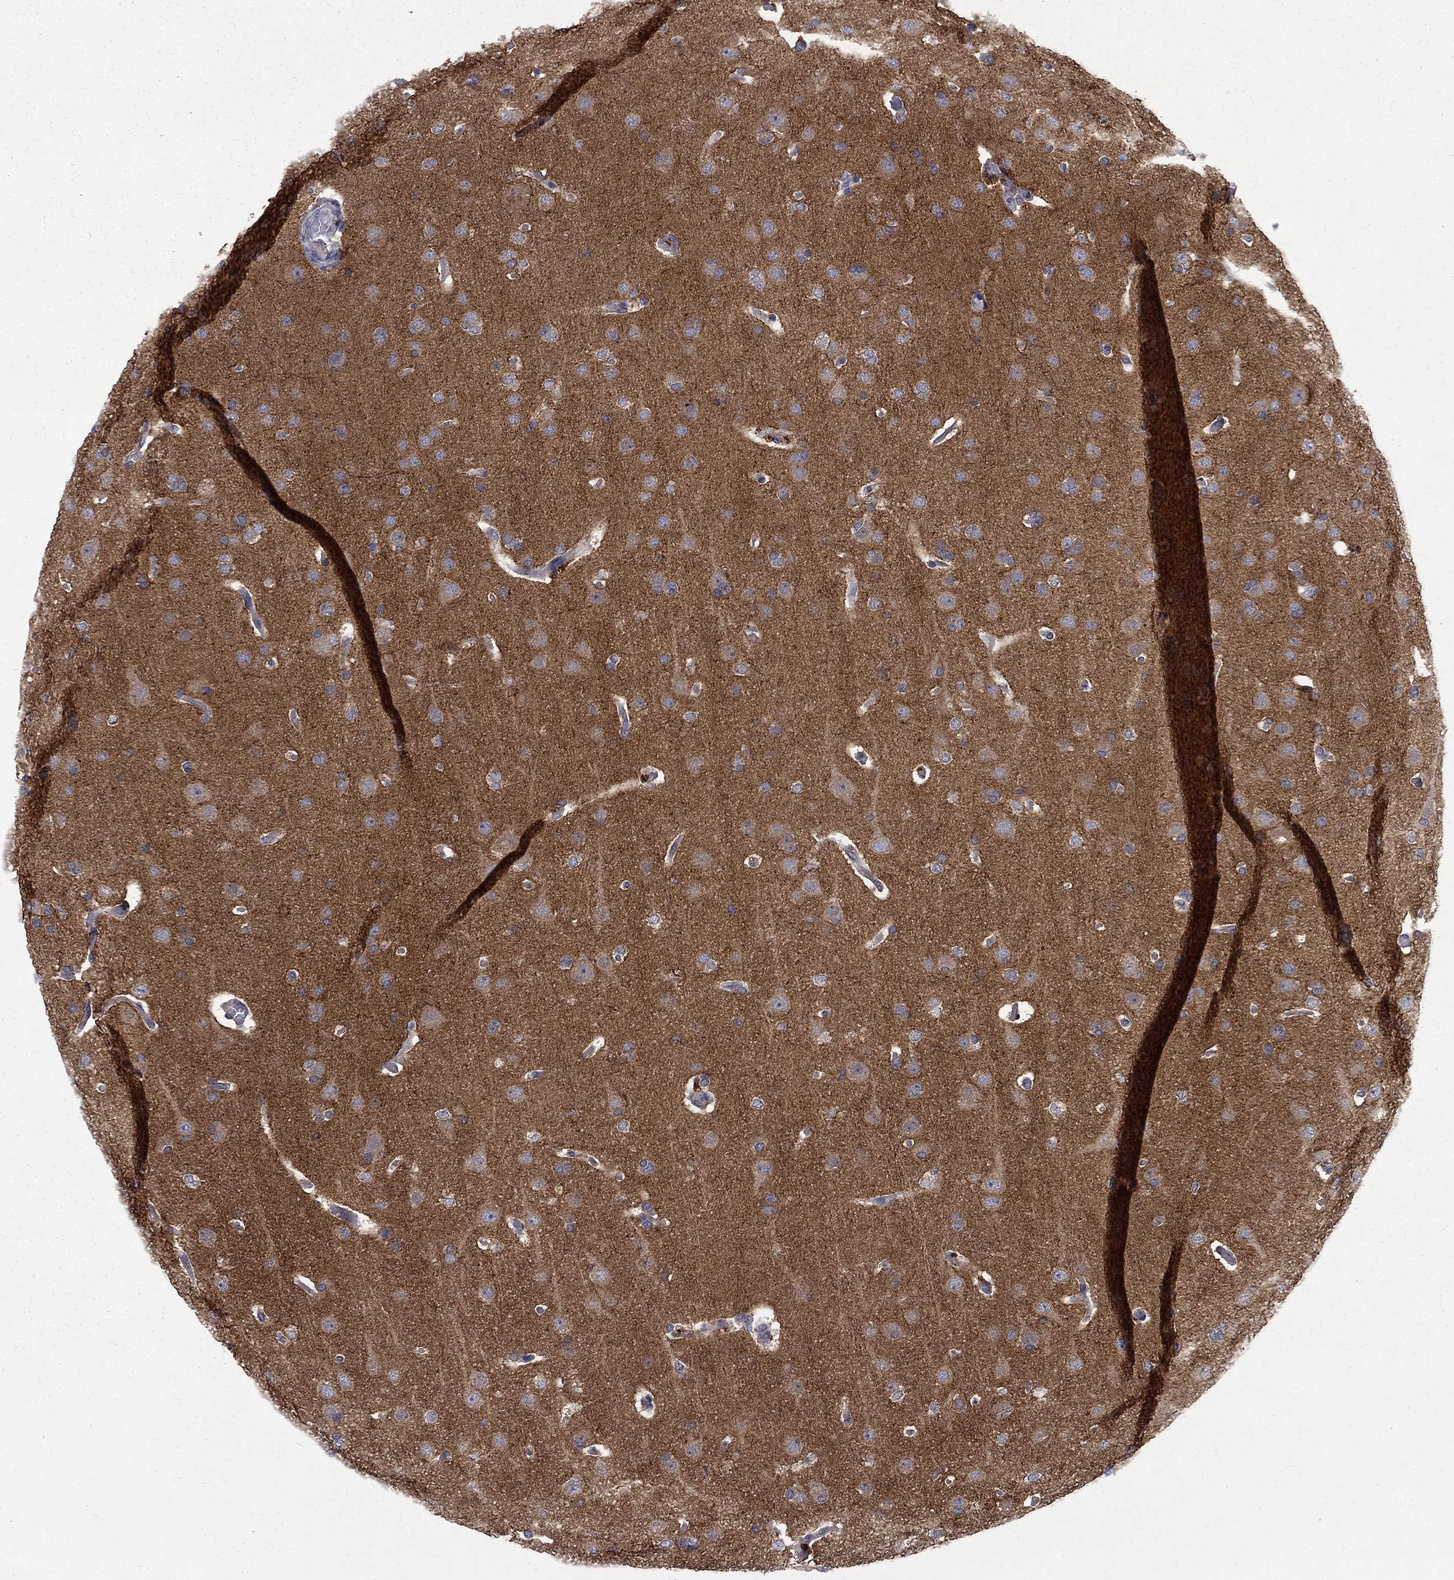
{"staining": {"intensity": "negative", "quantity": "none", "location": "none"}, "tissue": "glioma", "cell_type": "Tumor cells", "image_type": "cancer", "snomed": [{"axis": "morphology", "description": "Glioma, malignant, Low grade"}, {"axis": "topography", "description": "Brain"}], "caption": "Immunohistochemistry (IHC) image of neoplastic tissue: low-grade glioma (malignant) stained with DAB (3,3'-diaminobenzidine) displays no significant protein positivity in tumor cells. (Stains: DAB (3,3'-diaminobenzidine) immunohistochemistry with hematoxylin counter stain, Microscopy: brightfield microscopy at high magnification).", "gene": "HSPA12A", "patient": {"sex": "male", "age": 41}}